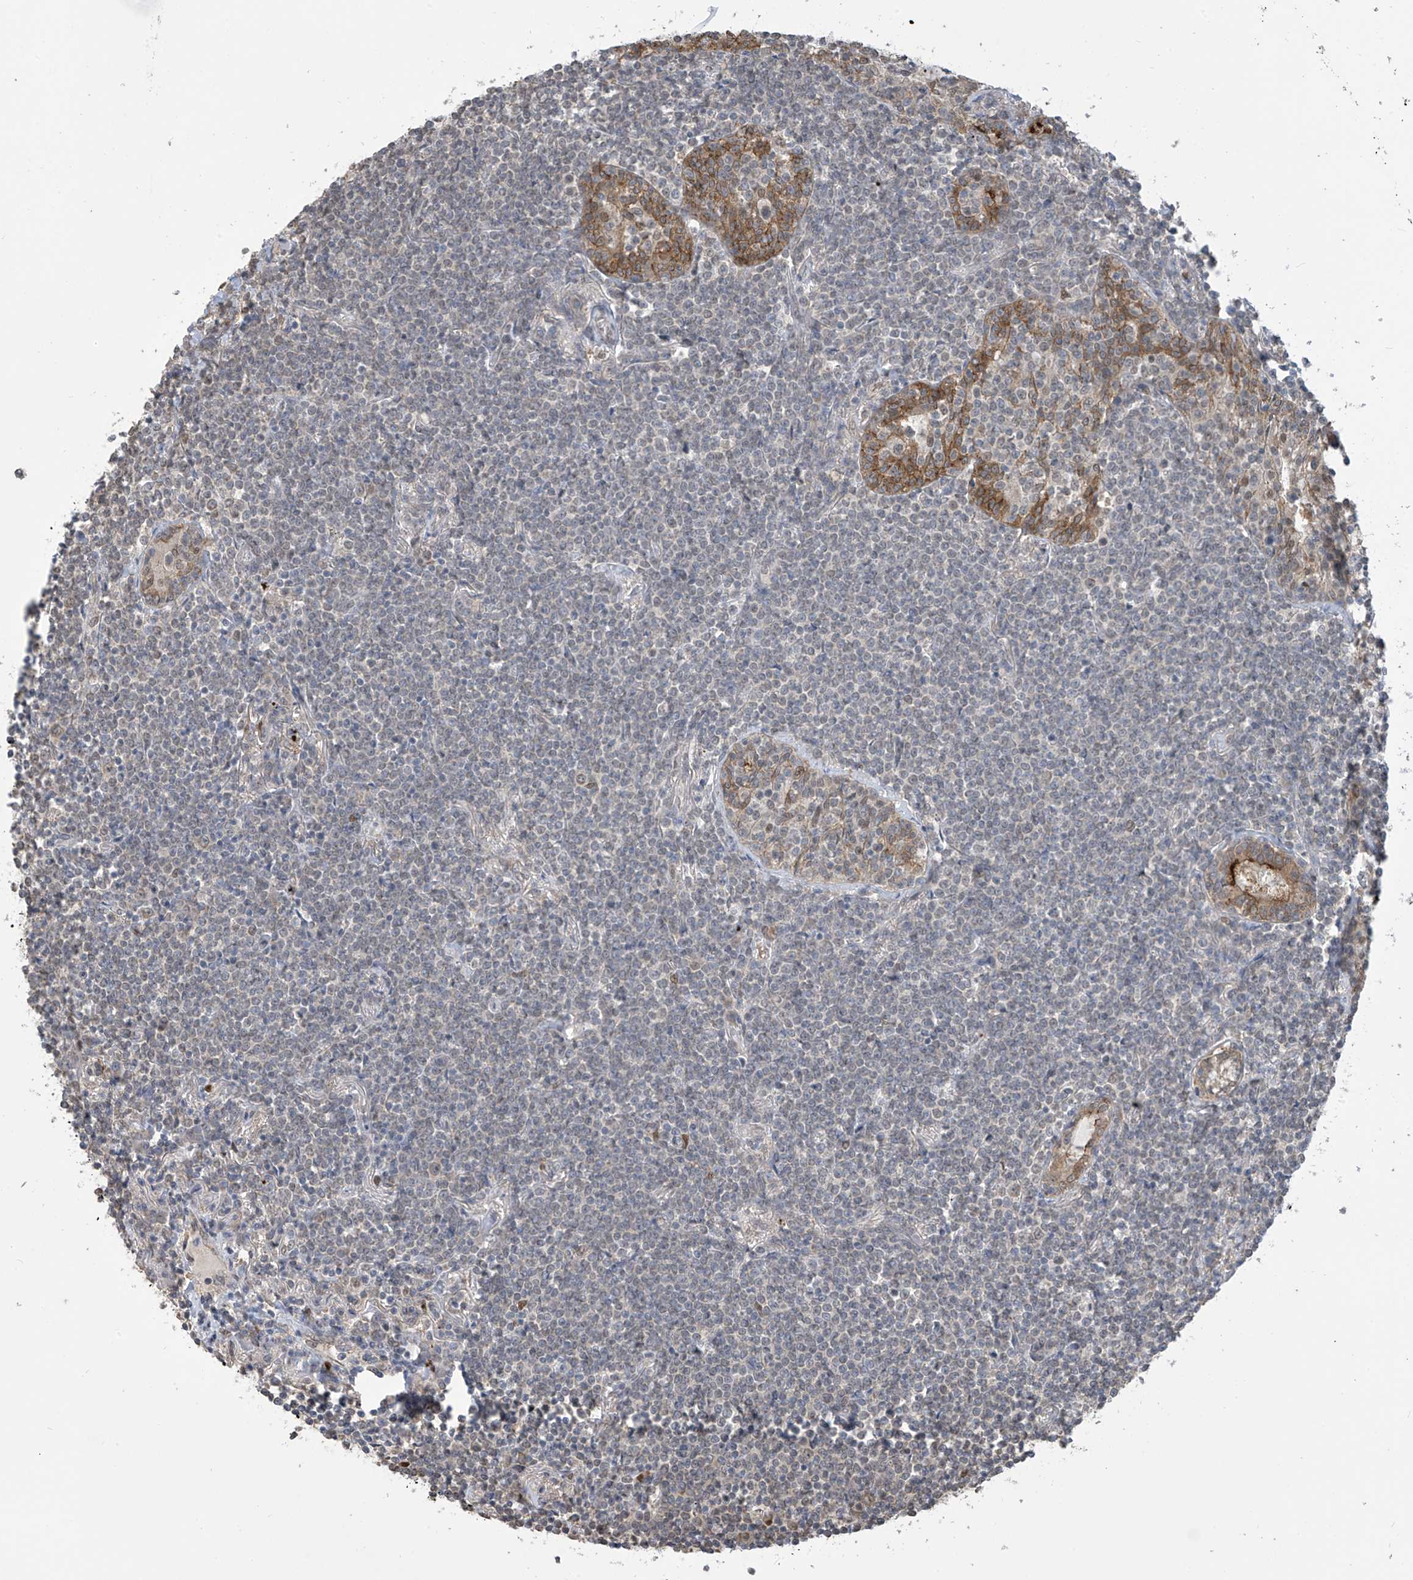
{"staining": {"intensity": "negative", "quantity": "none", "location": "none"}, "tissue": "lymphoma", "cell_type": "Tumor cells", "image_type": "cancer", "snomed": [{"axis": "morphology", "description": "Malignant lymphoma, non-Hodgkin's type, Low grade"}, {"axis": "topography", "description": "Lung"}], "caption": "Lymphoma was stained to show a protein in brown. There is no significant positivity in tumor cells.", "gene": "KIAA1522", "patient": {"sex": "female", "age": 71}}